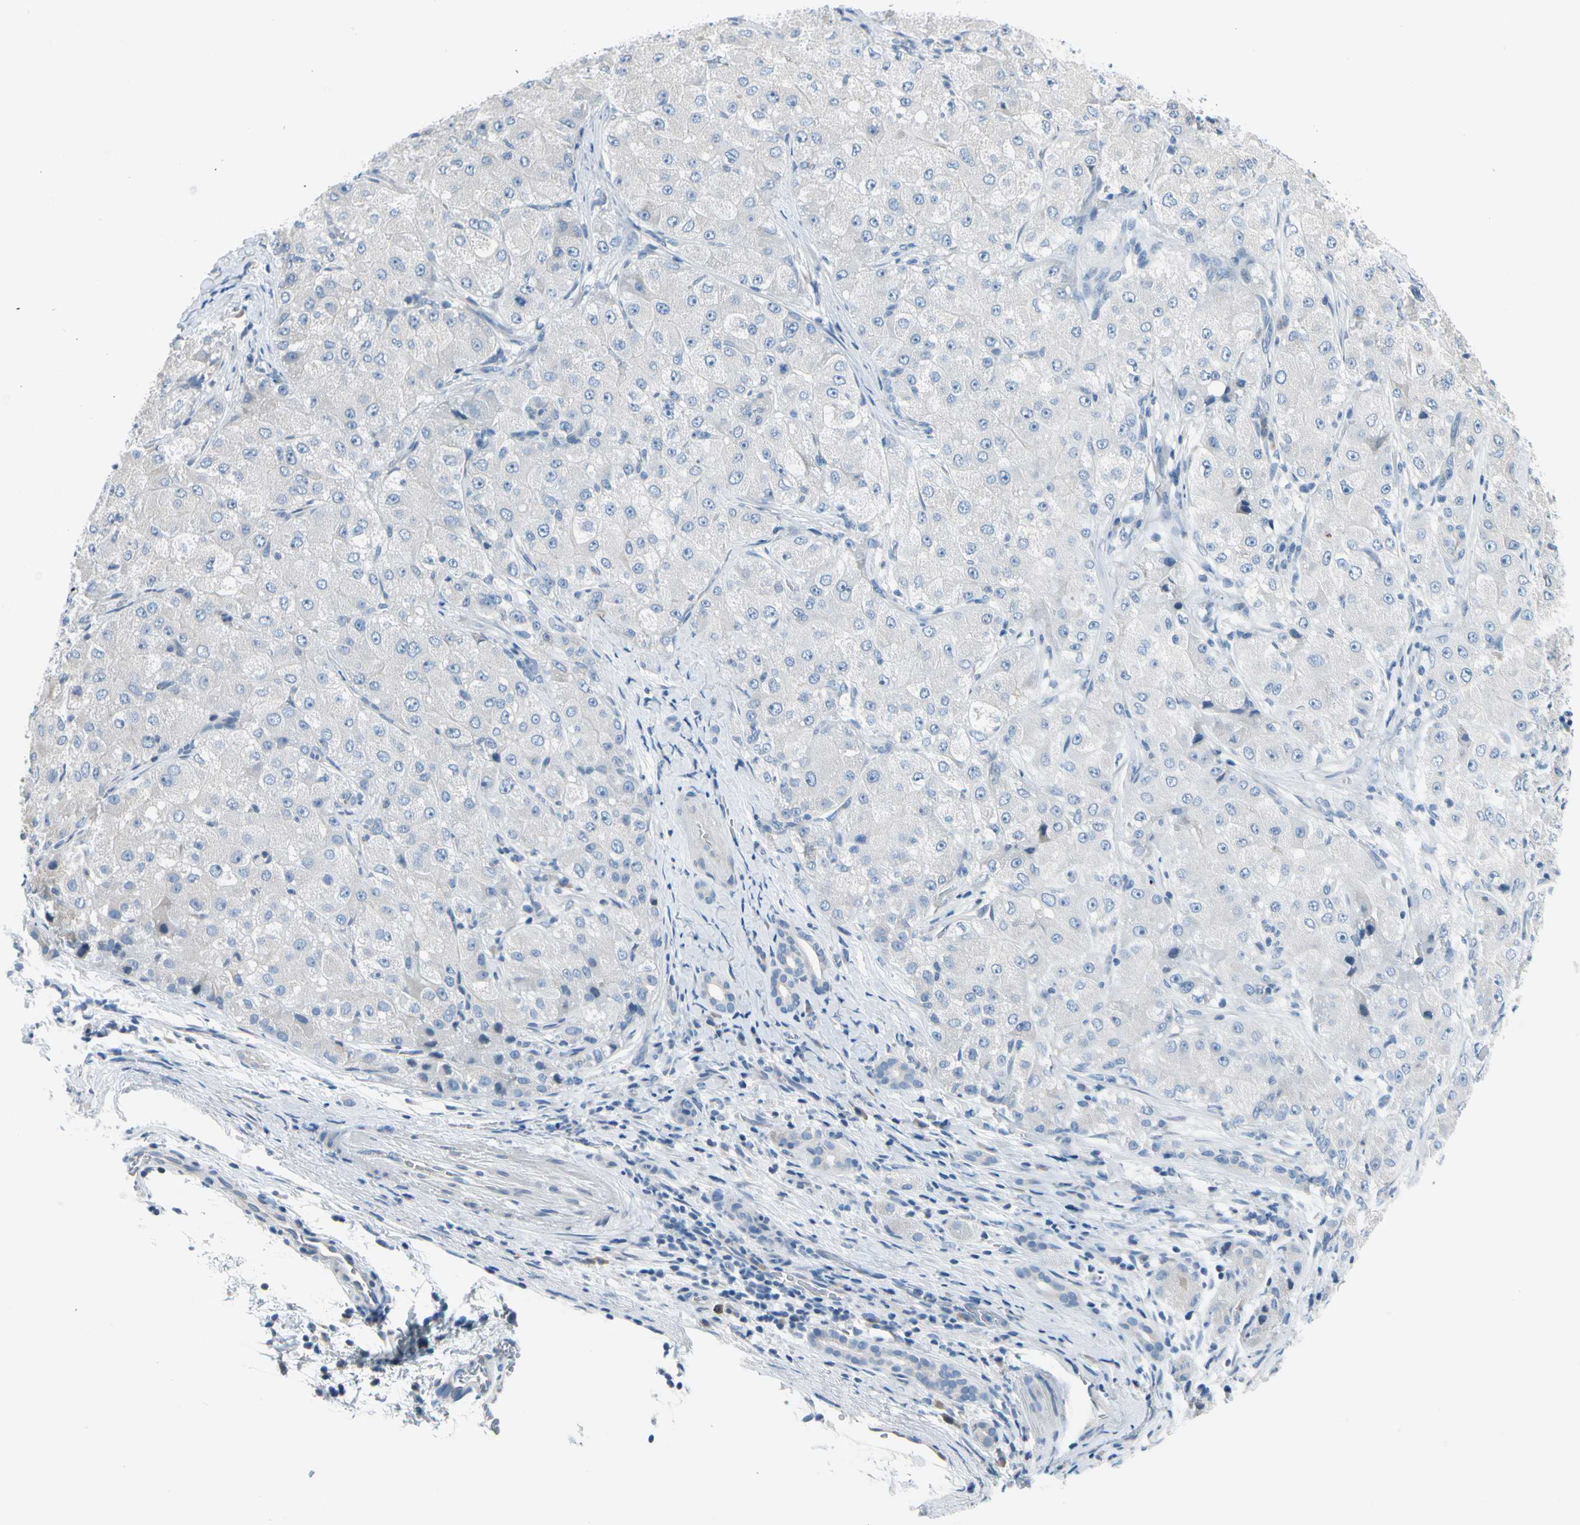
{"staining": {"intensity": "negative", "quantity": "none", "location": "none"}, "tissue": "liver cancer", "cell_type": "Tumor cells", "image_type": "cancer", "snomed": [{"axis": "morphology", "description": "Carcinoma, Hepatocellular, NOS"}, {"axis": "topography", "description": "Liver"}], "caption": "Histopathology image shows no significant protein expression in tumor cells of liver hepatocellular carcinoma. (Stains: DAB (3,3'-diaminobenzidine) immunohistochemistry (IHC) with hematoxylin counter stain, Microscopy: brightfield microscopy at high magnification).", "gene": "STK40", "patient": {"sex": "male", "age": 80}}